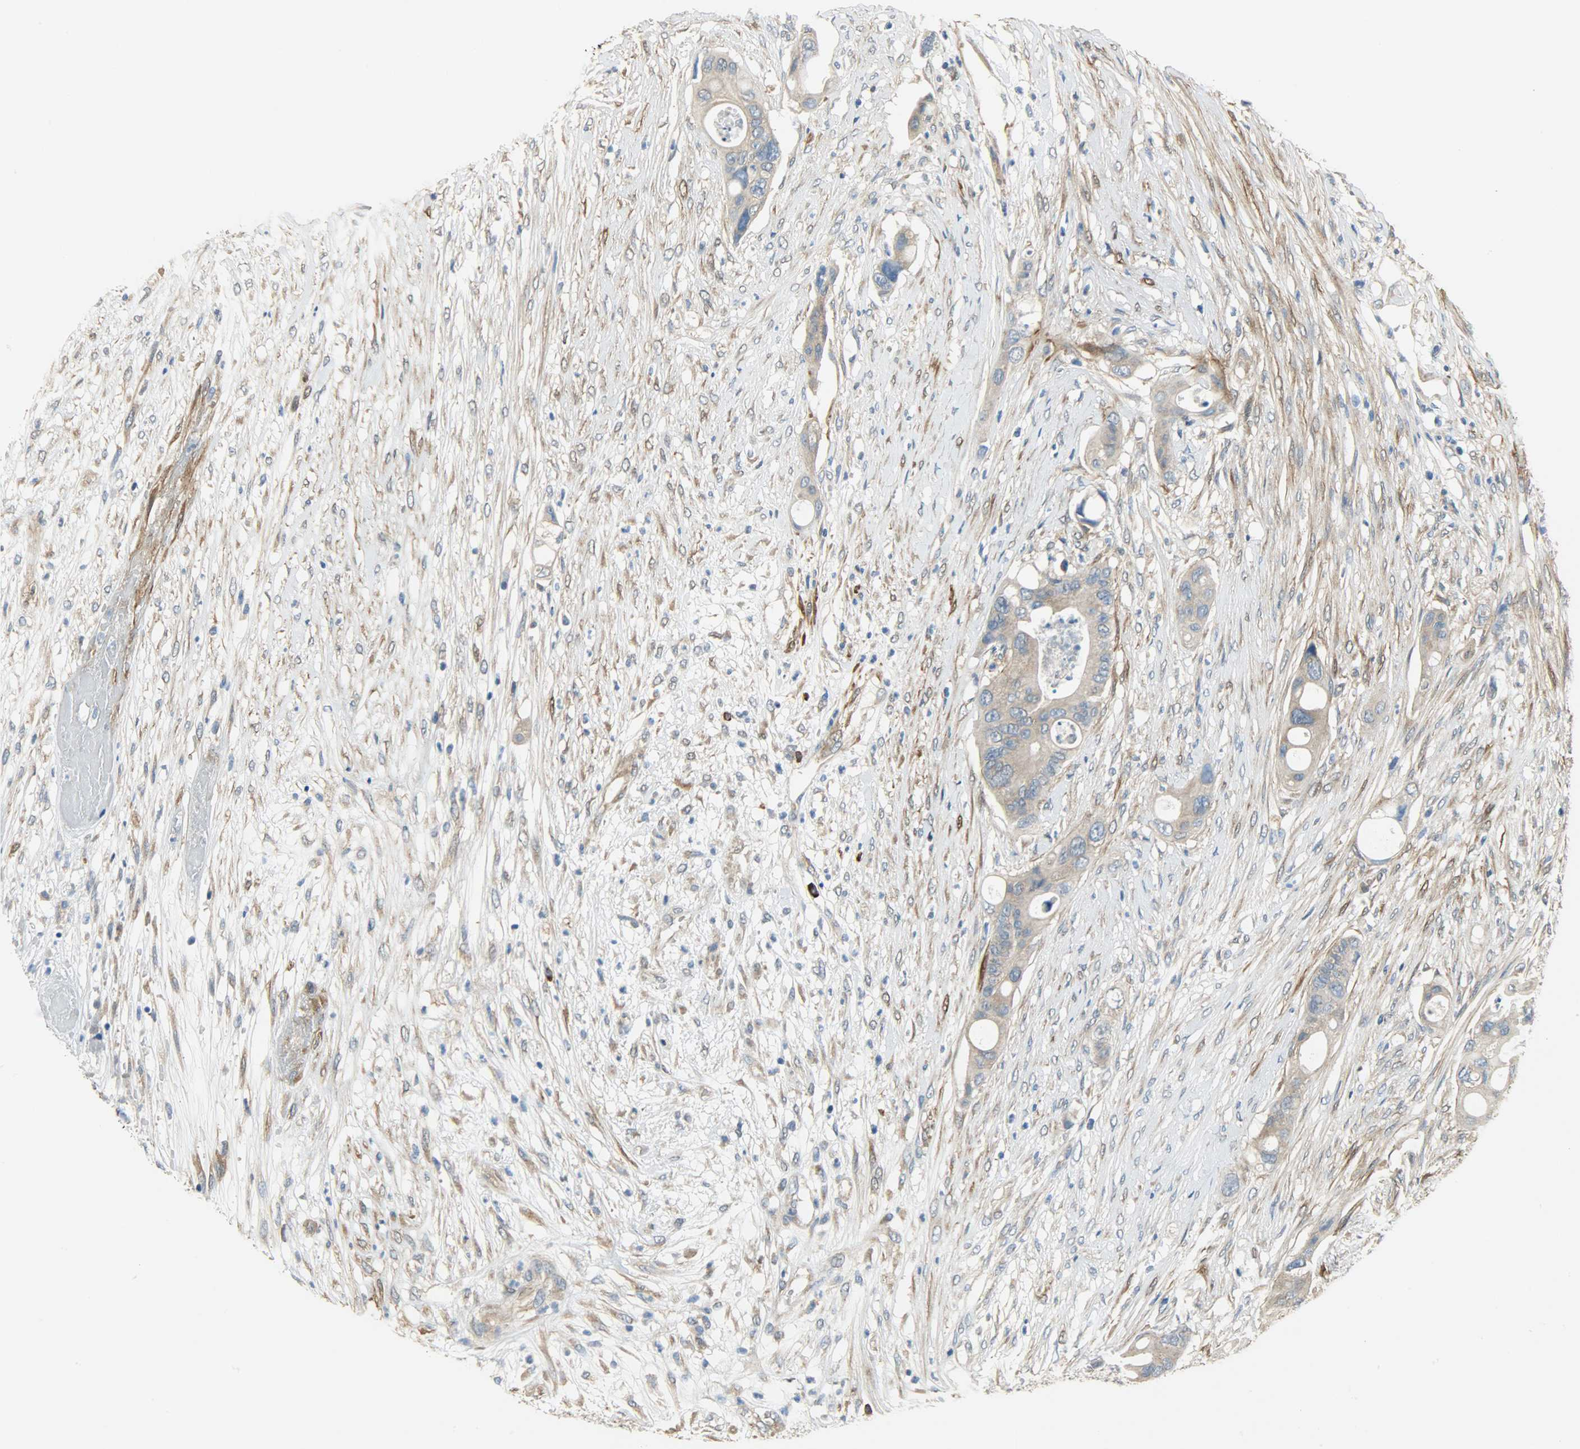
{"staining": {"intensity": "moderate", "quantity": ">75%", "location": "cytoplasmic/membranous"}, "tissue": "colorectal cancer", "cell_type": "Tumor cells", "image_type": "cancer", "snomed": [{"axis": "morphology", "description": "Adenocarcinoma, NOS"}, {"axis": "topography", "description": "Colon"}], "caption": "Protein expression by immunohistochemistry reveals moderate cytoplasmic/membranous positivity in about >75% of tumor cells in adenocarcinoma (colorectal). (Stains: DAB in brown, nuclei in blue, Microscopy: brightfield microscopy at high magnification).", "gene": "C1orf198", "patient": {"sex": "female", "age": 57}}